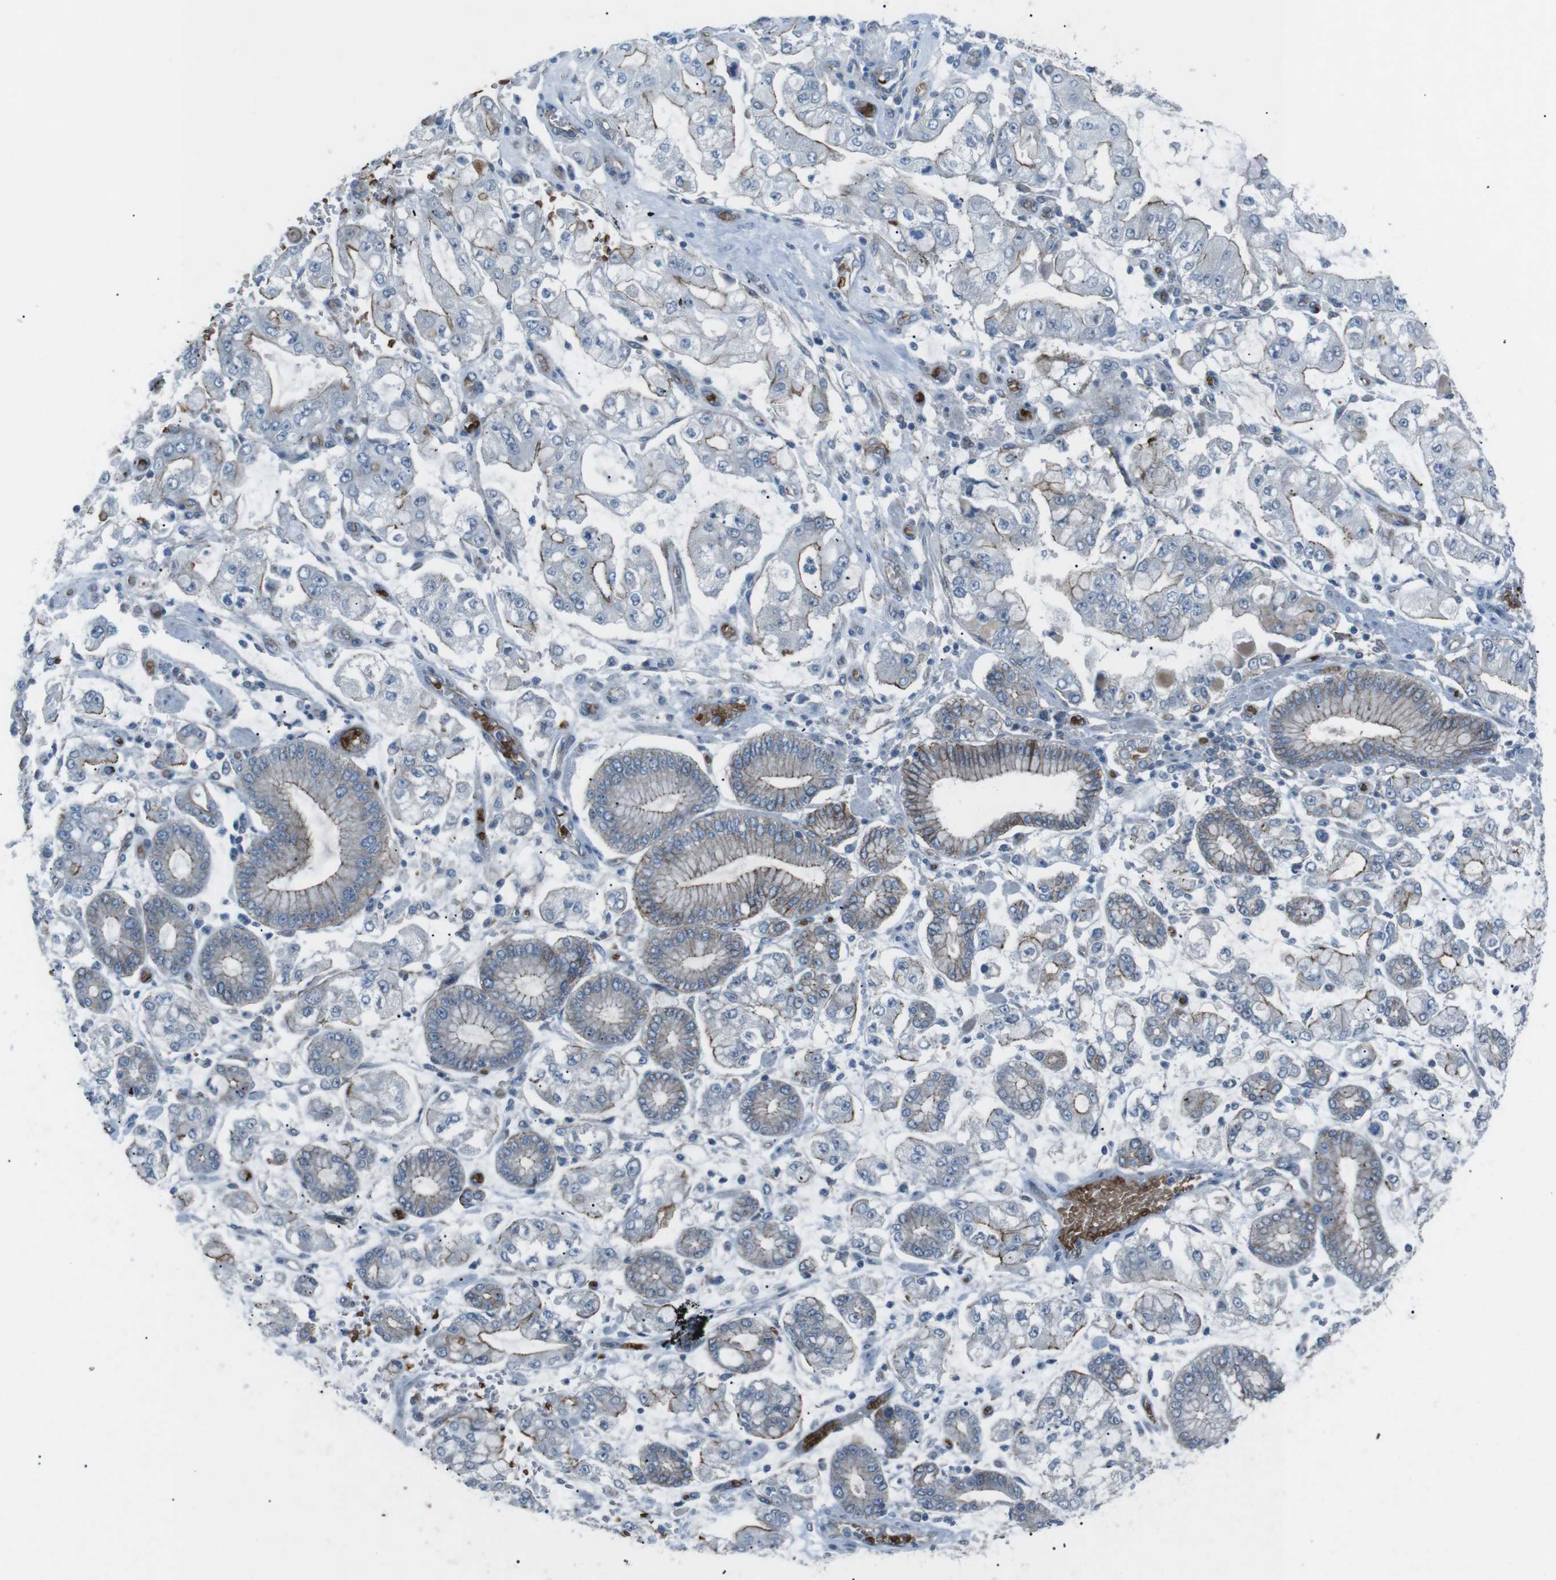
{"staining": {"intensity": "negative", "quantity": "none", "location": "none"}, "tissue": "stomach cancer", "cell_type": "Tumor cells", "image_type": "cancer", "snomed": [{"axis": "morphology", "description": "Adenocarcinoma, NOS"}, {"axis": "topography", "description": "Stomach"}], "caption": "Immunohistochemistry of human stomach cancer reveals no positivity in tumor cells. (DAB (3,3'-diaminobenzidine) IHC visualized using brightfield microscopy, high magnification).", "gene": "SPTA1", "patient": {"sex": "male", "age": 76}}